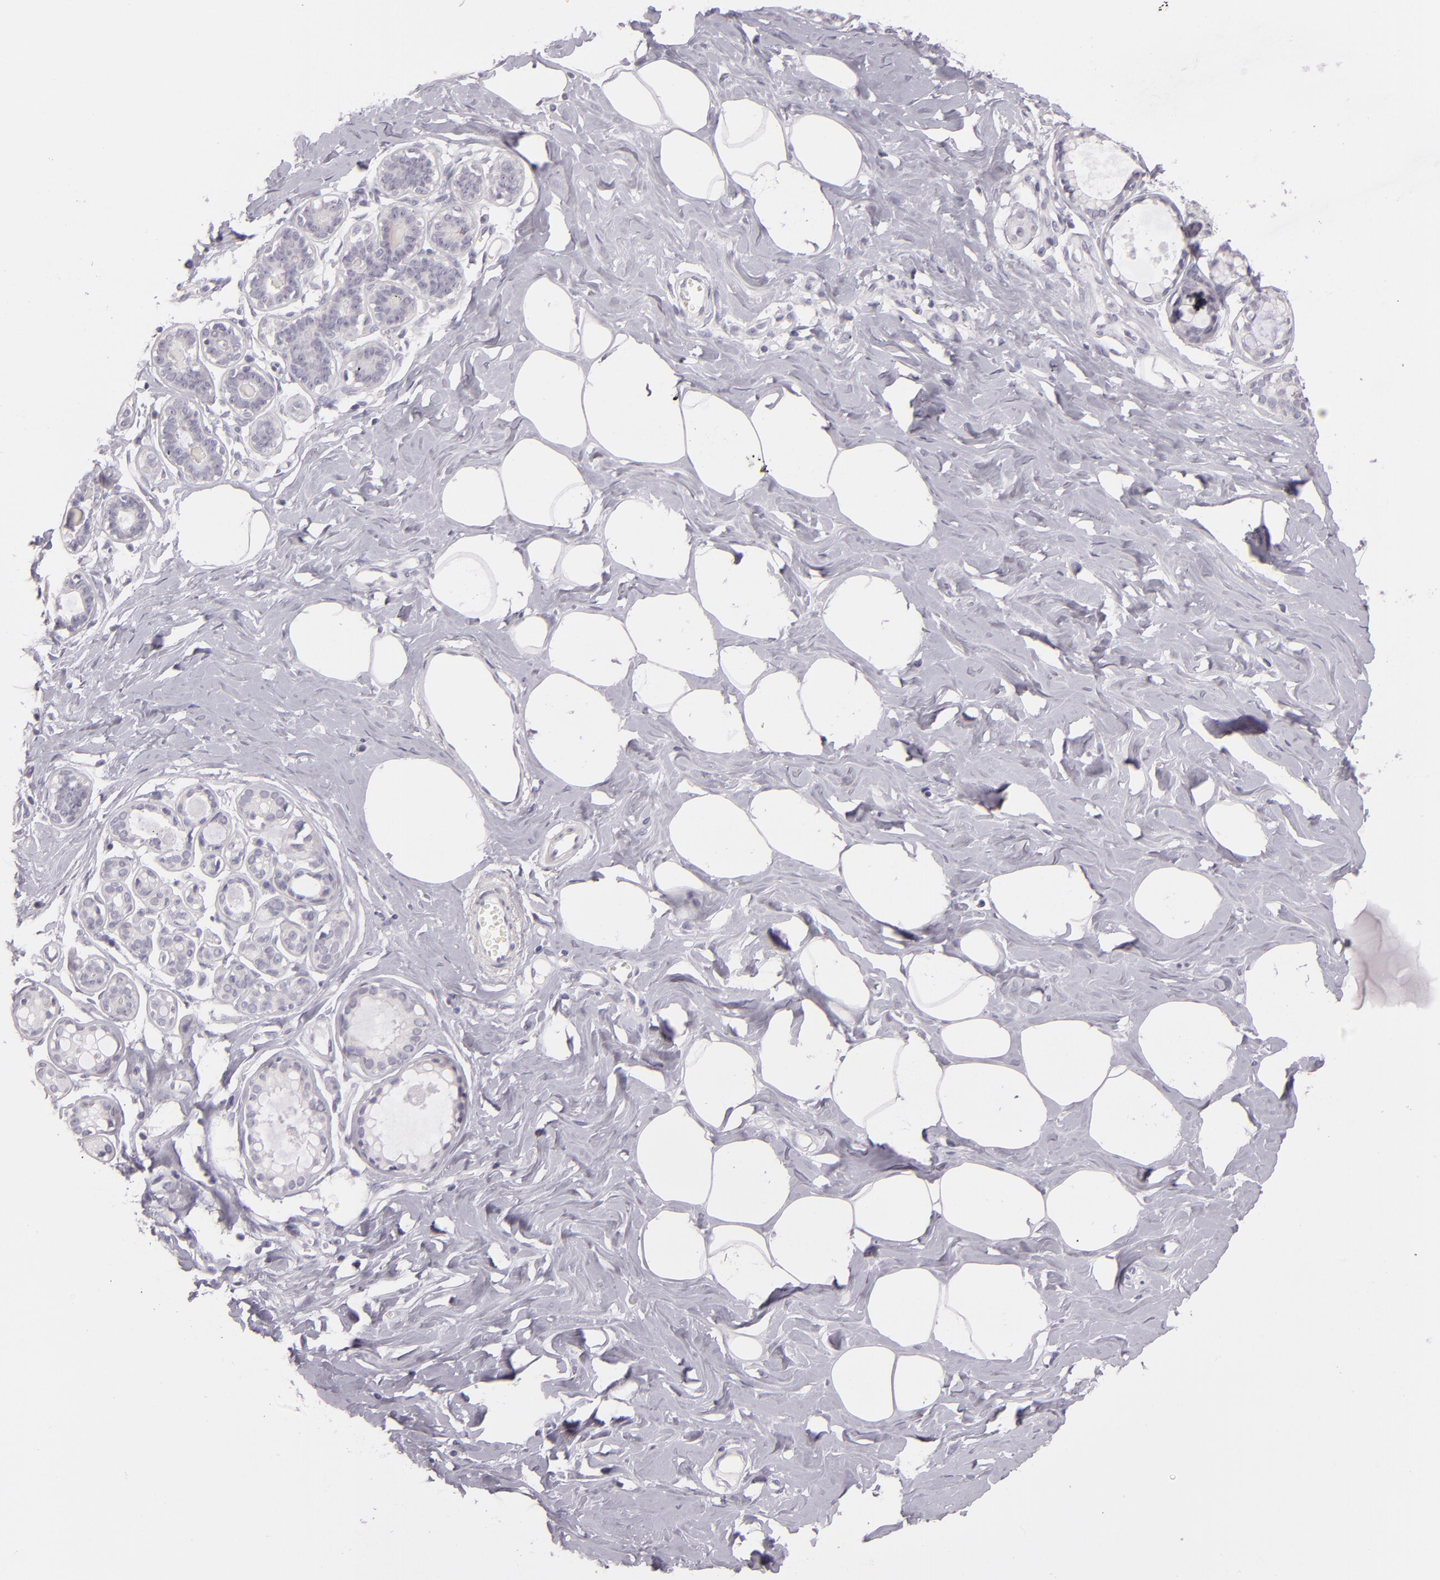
{"staining": {"intensity": "negative", "quantity": "none", "location": "none"}, "tissue": "breast", "cell_type": "Adipocytes", "image_type": "normal", "snomed": [{"axis": "morphology", "description": "Normal tissue, NOS"}, {"axis": "topography", "description": "Breast"}], "caption": "Immunohistochemical staining of unremarkable human breast demonstrates no significant staining in adipocytes.", "gene": "FAM181A", "patient": {"sex": "female", "age": 45}}